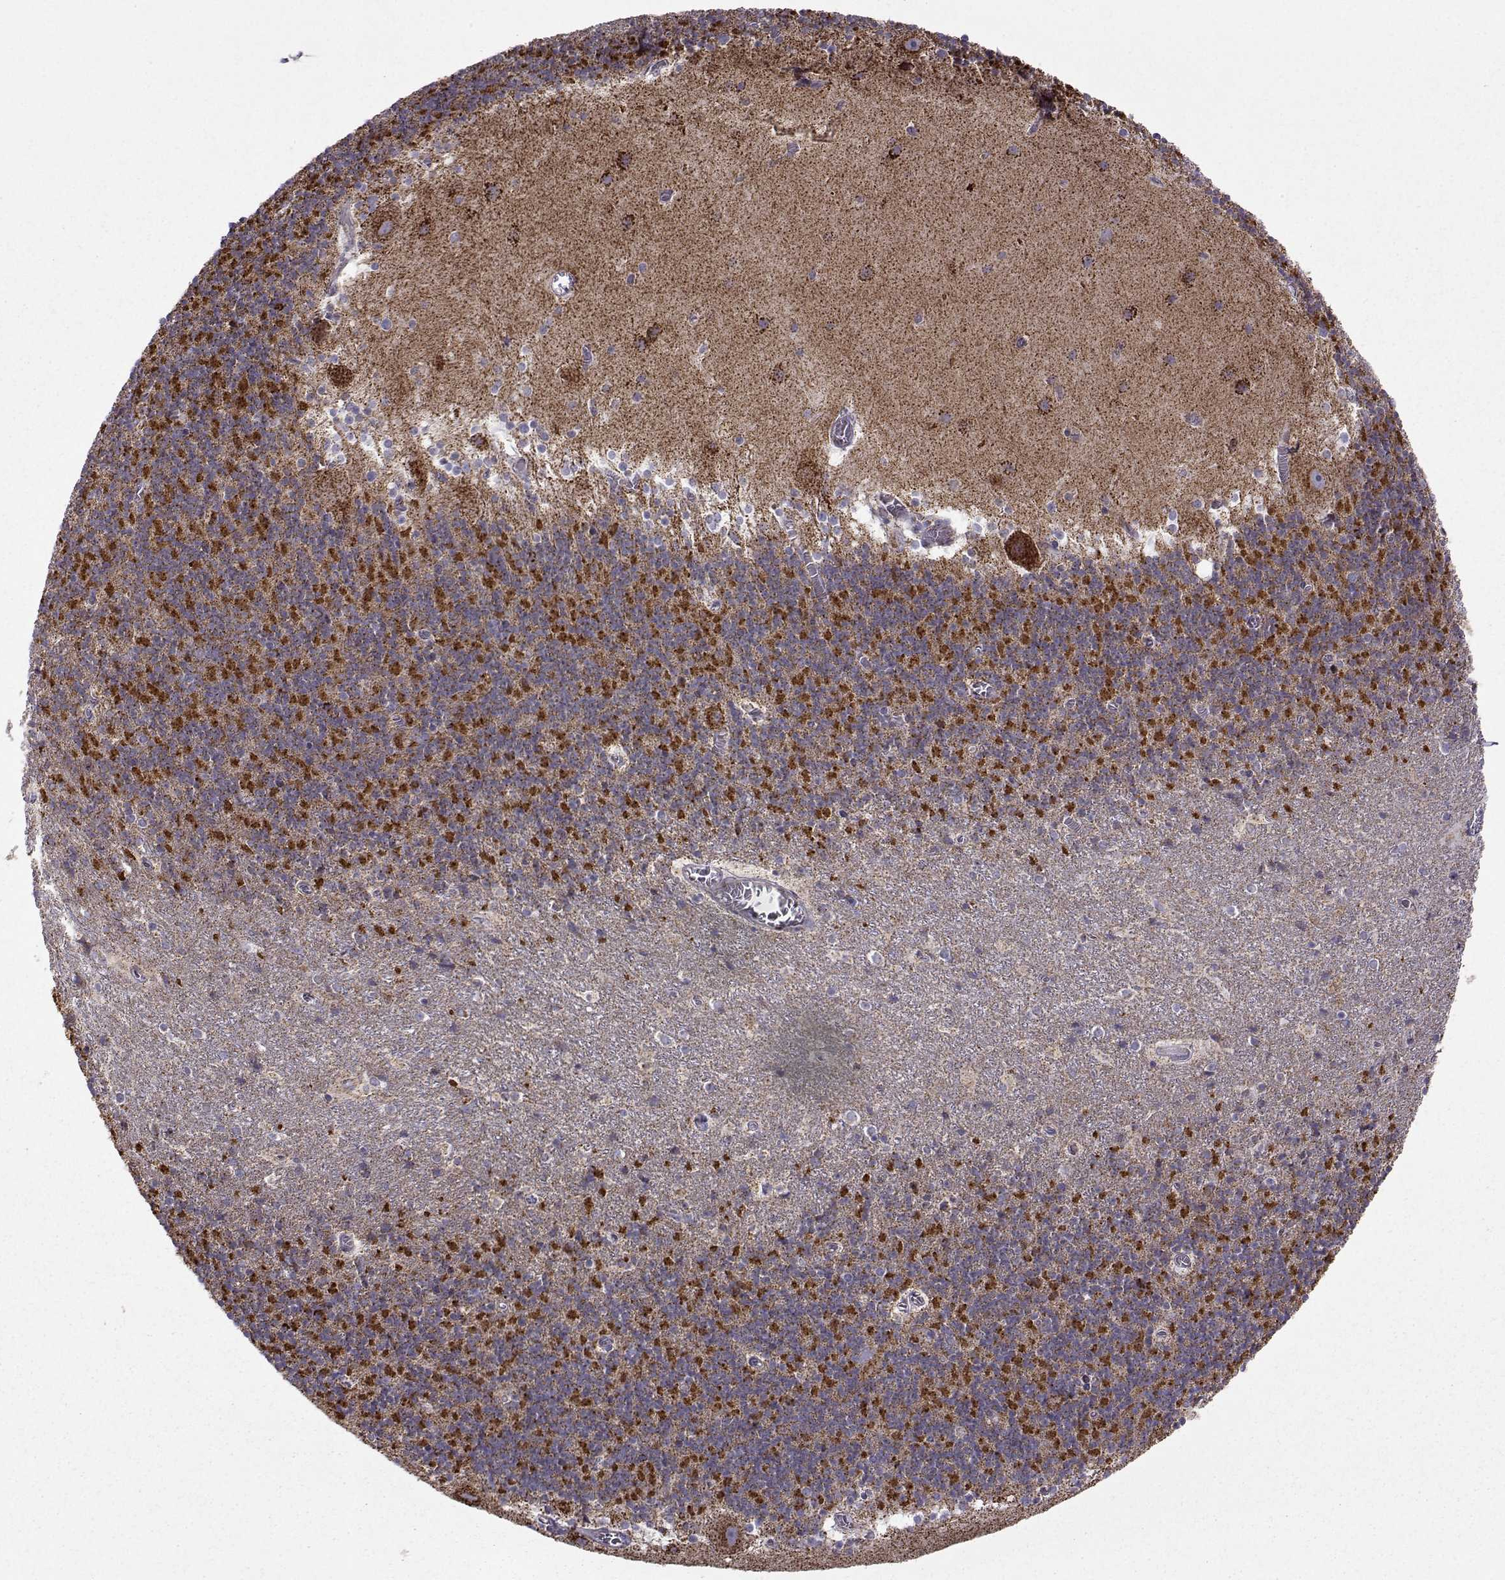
{"staining": {"intensity": "strong", "quantity": ">75%", "location": "cytoplasmic/membranous"}, "tissue": "cerebellum", "cell_type": "Cells in granular layer", "image_type": "normal", "snomed": [{"axis": "morphology", "description": "Normal tissue, NOS"}, {"axis": "topography", "description": "Cerebellum"}], "caption": "Protein staining of unremarkable cerebellum displays strong cytoplasmic/membranous expression in approximately >75% of cells in granular layer.", "gene": "NECAB3", "patient": {"sex": "male", "age": 70}}